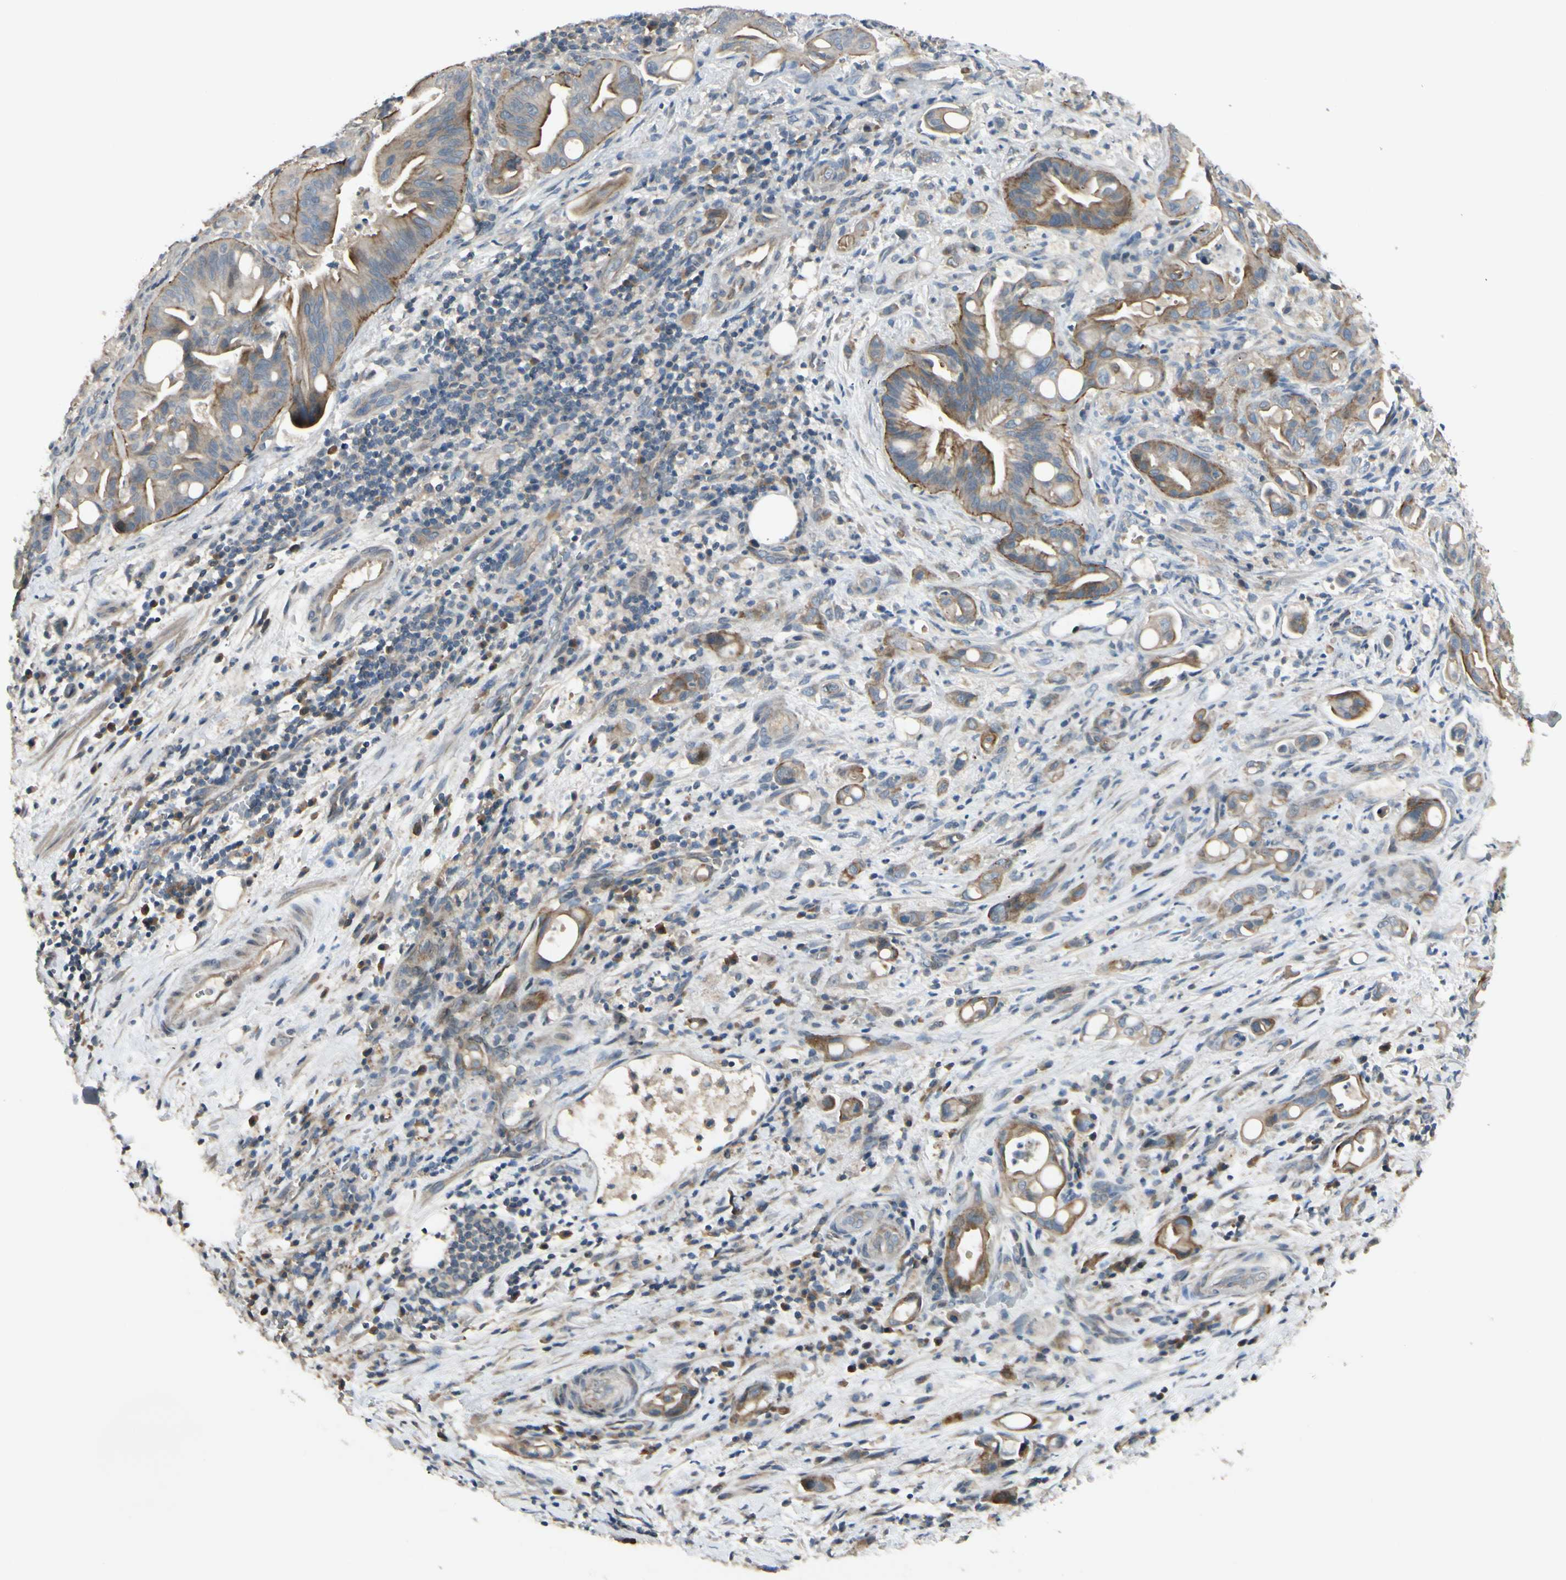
{"staining": {"intensity": "strong", "quantity": ">75%", "location": "cytoplasmic/membranous"}, "tissue": "liver cancer", "cell_type": "Tumor cells", "image_type": "cancer", "snomed": [{"axis": "morphology", "description": "Cholangiocarcinoma"}, {"axis": "topography", "description": "Liver"}], "caption": "Brown immunohistochemical staining in human liver cancer (cholangiocarcinoma) demonstrates strong cytoplasmic/membranous expression in about >75% of tumor cells.", "gene": "PPP3CB", "patient": {"sex": "female", "age": 68}}